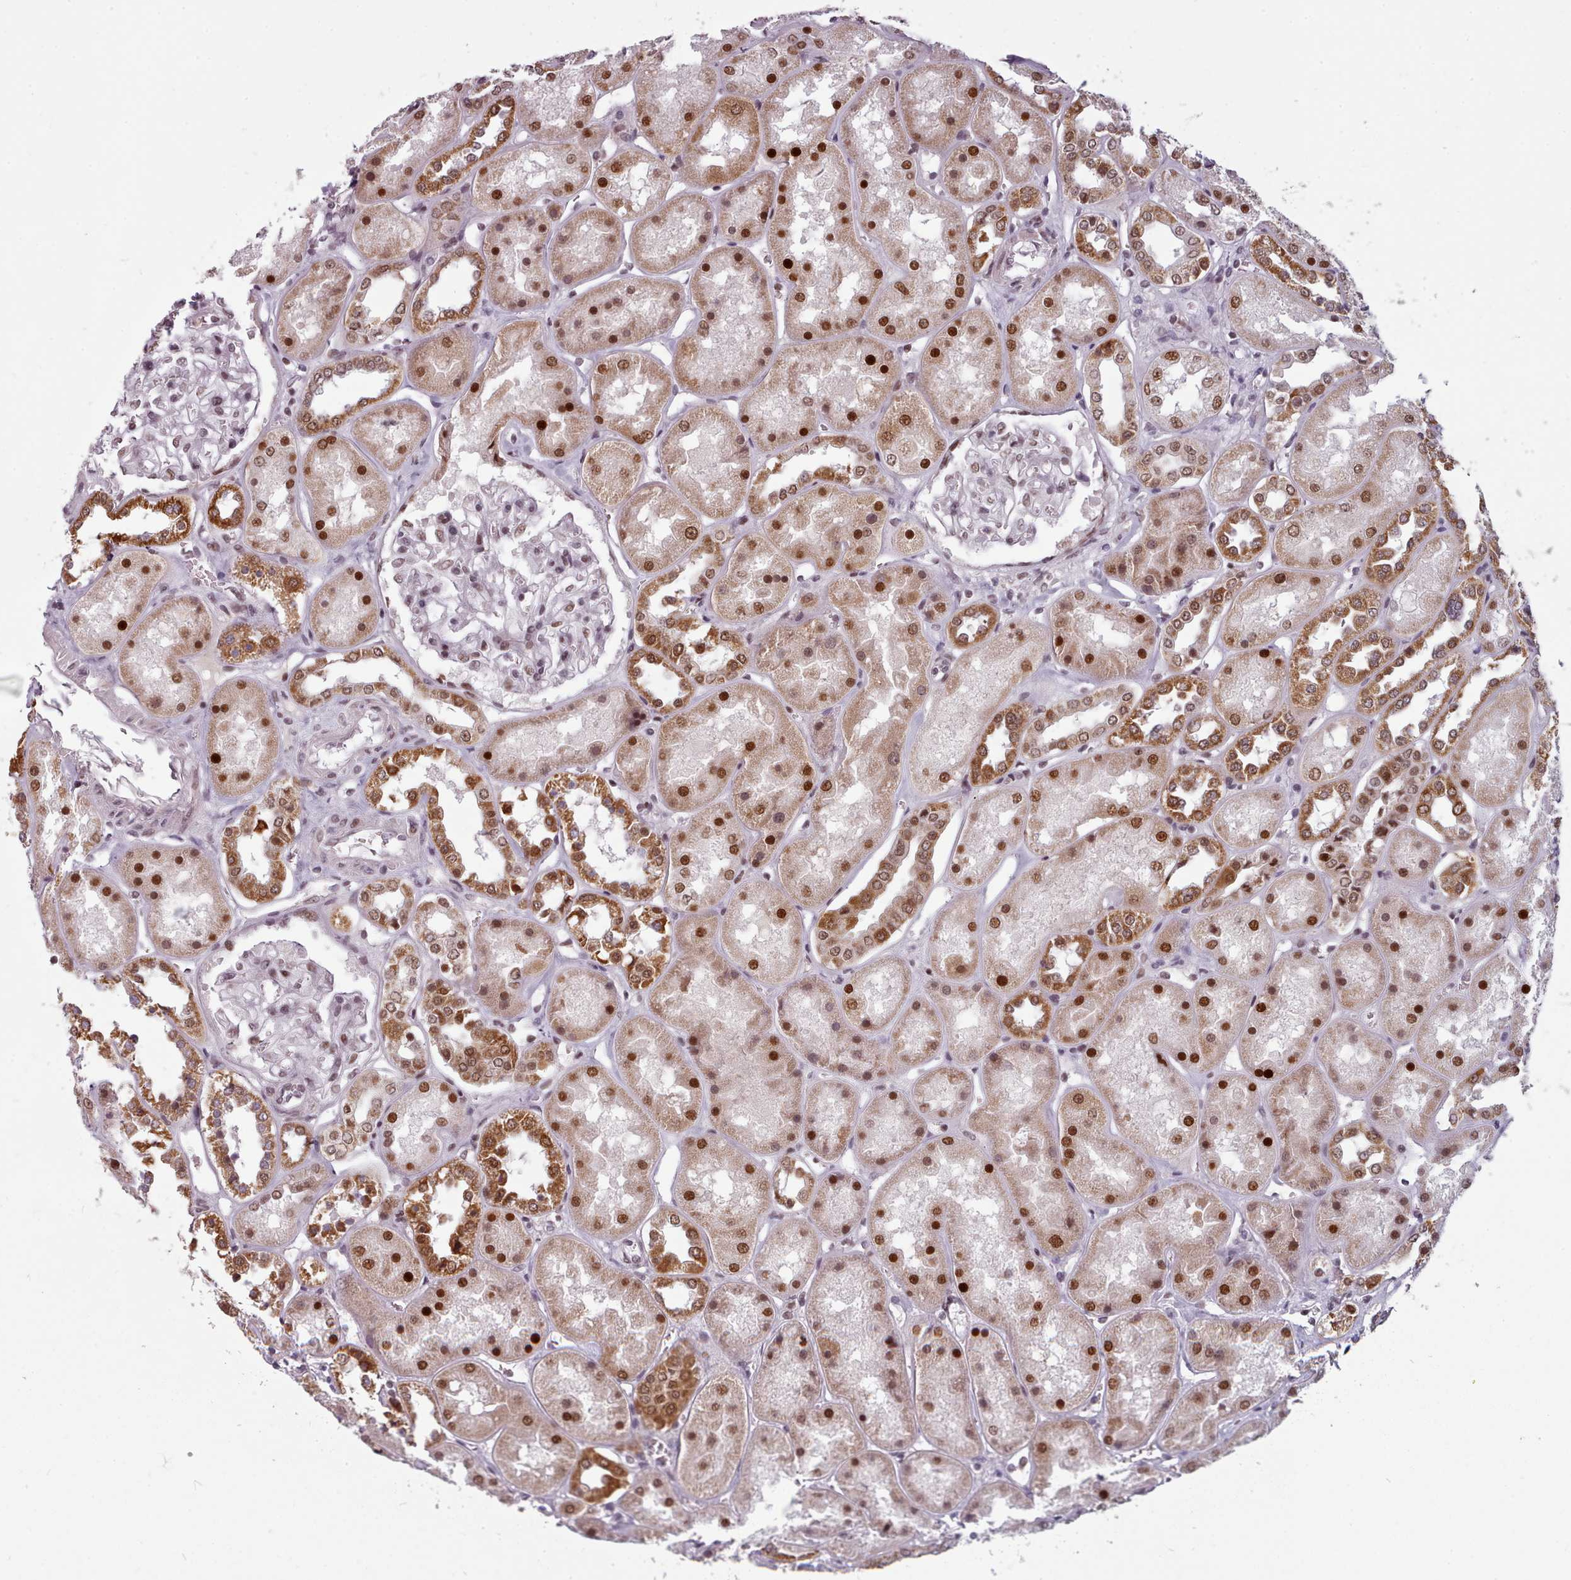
{"staining": {"intensity": "moderate", "quantity": "<25%", "location": "nuclear"}, "tissue": "kidney", "cell_type": "Cells in glomeruli", "image_type": "normal", "snomed": [{"axis": "morphology", "description": "Normal tissue, NOS"}, {"axis": "topography", "description": "Kidney"}], "caption": "Protein staining of unremarkable kidney displays moderate nuclear staining in approximately <25% of cells in glomeruli. (DAB (3,3'-diaminobenzidine) IHC, brown staining for protein, blue staining for nuclei).", "gene": "SRSF9", "patient": {"sex": "male", "age": 70}}